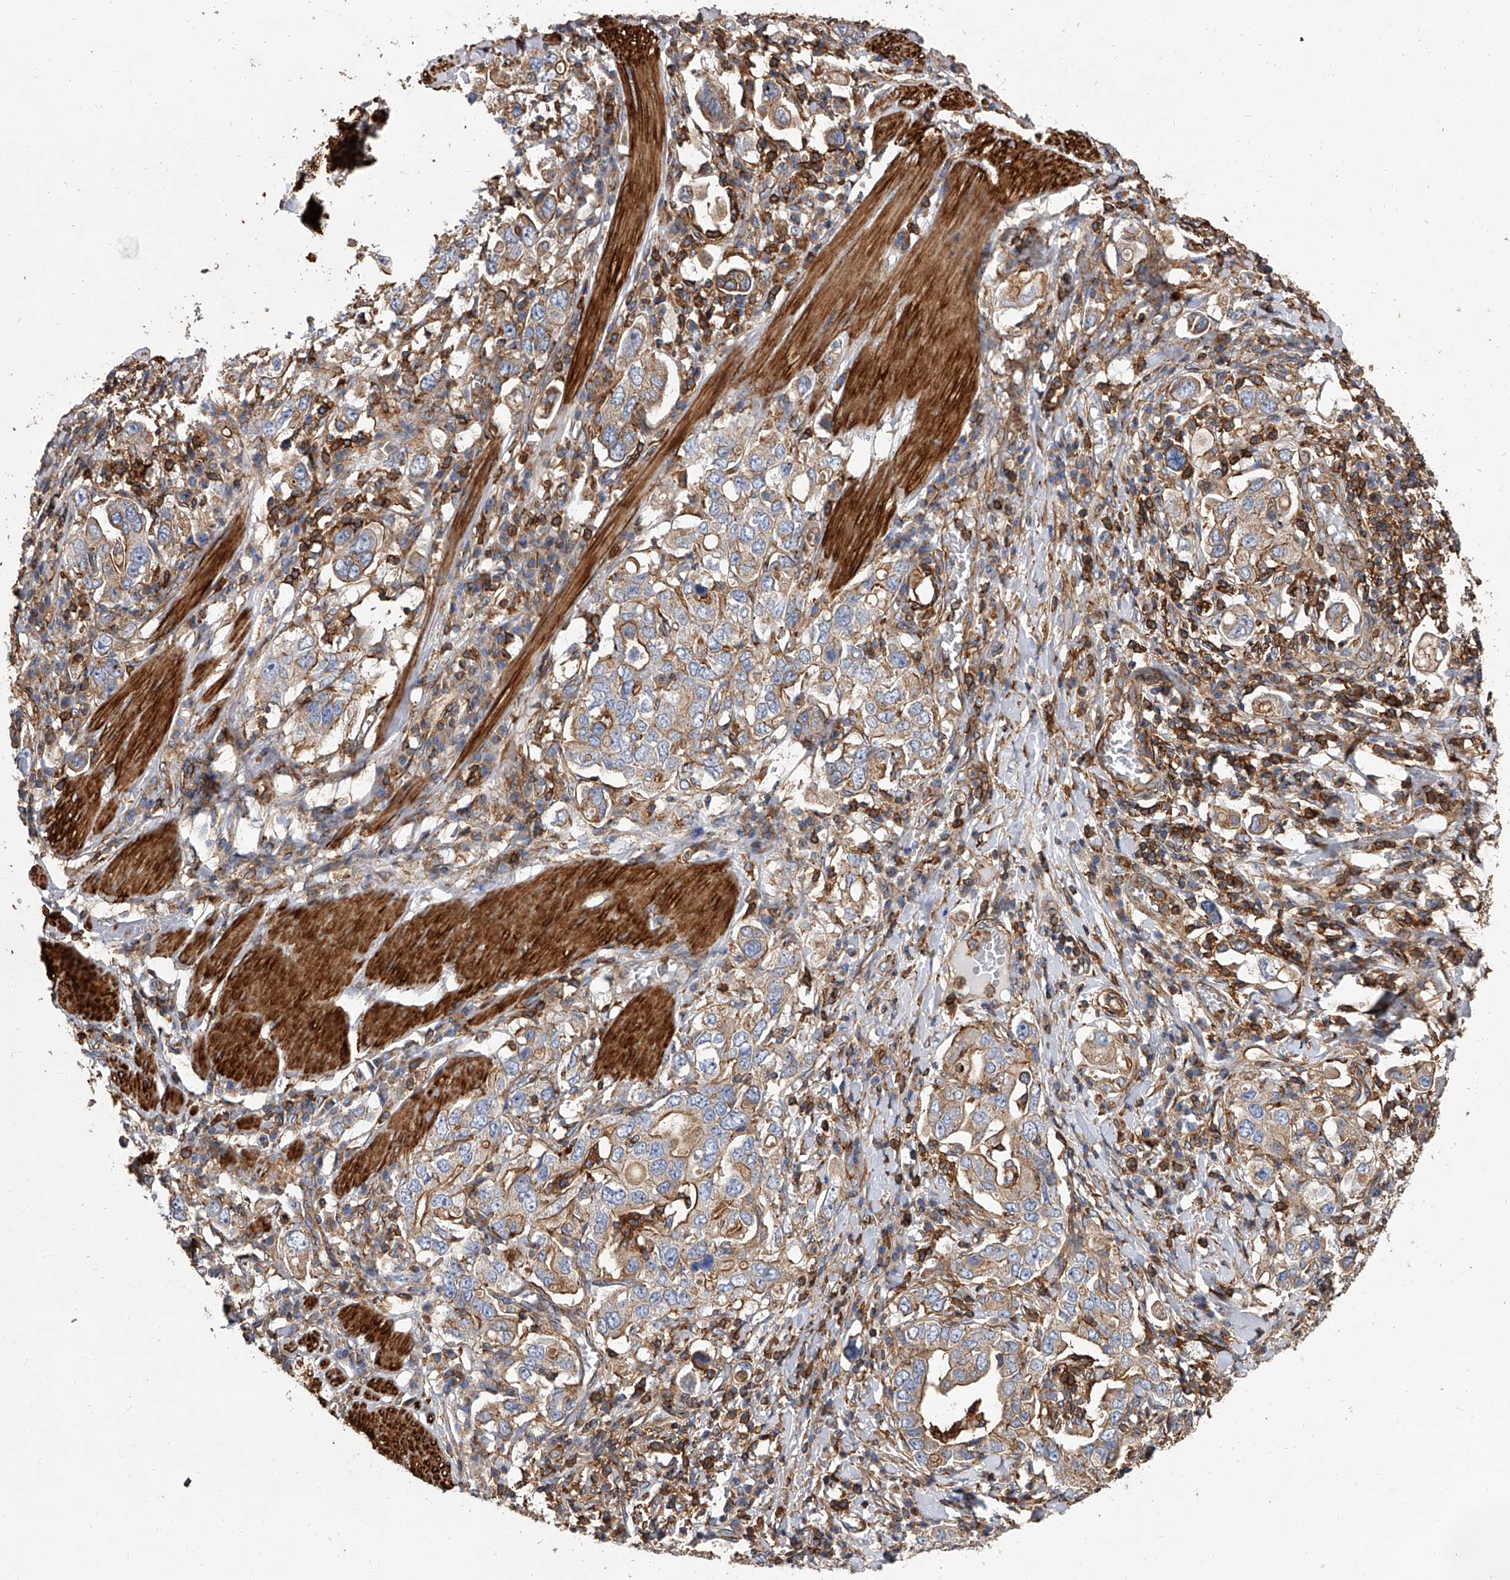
{"staining": {"intensity": "moderate", "quantity": "25%-75%", "location": "cytoplasmic/membranous"}, "tissue": "stomach cancer", "cell_type": "Tumor cells", "image_type": "cancer", "snomed": [{"axis": "morphology", "description": "Adenocarcinoma, NOS"}, {"axis": "topography", "description": "Stomach, upper"}], "caption": "Immunohistochemical staining of human stomach adenocarcinoma shows medium levels of moderate cytoplasmic/membranous protein expression in approximately 25%-75% of tumor cells.", "gene": "PISD", "patient": {"sex": "male", "age": 62}}